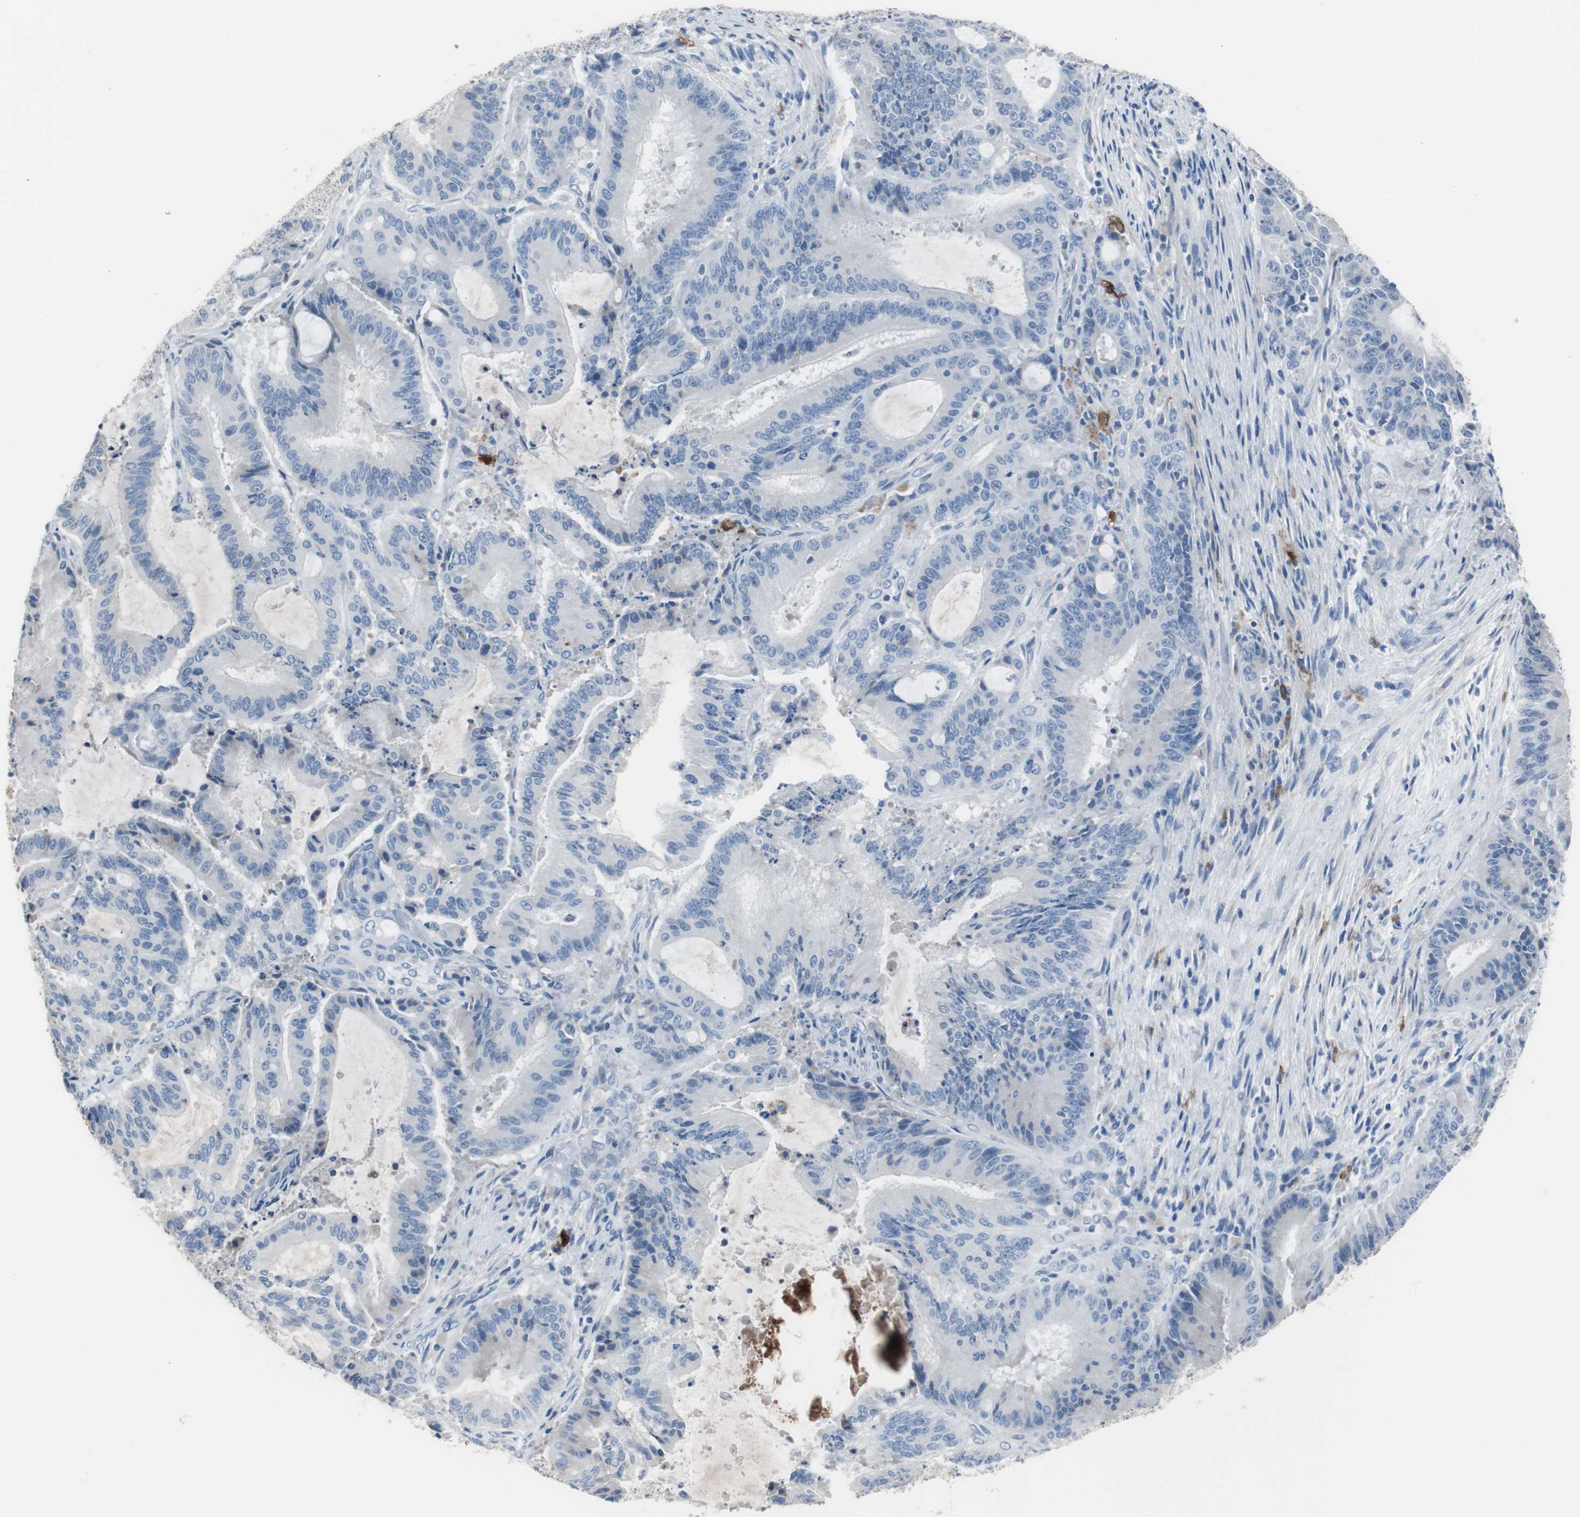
{"staining": {"intensity": "negative", "quantity": "none", "location": "none"}, "tissue": "liver cancer", "cell_type": "Tumor cells", "image_type": "cancer", "snomed": [{"axis": "morphology", "description": "Cholangiocarcinoma"}, {"axis": "topography", "description": "Liver"}], "caption": "IHC histopathology image of human liver cancer (cholangiocarcinoma) stained for a protein (brown), which shows no staining in tumor cells.", "gene": "FCGR2B", "patient": {"sex": "female", "age": 73}}